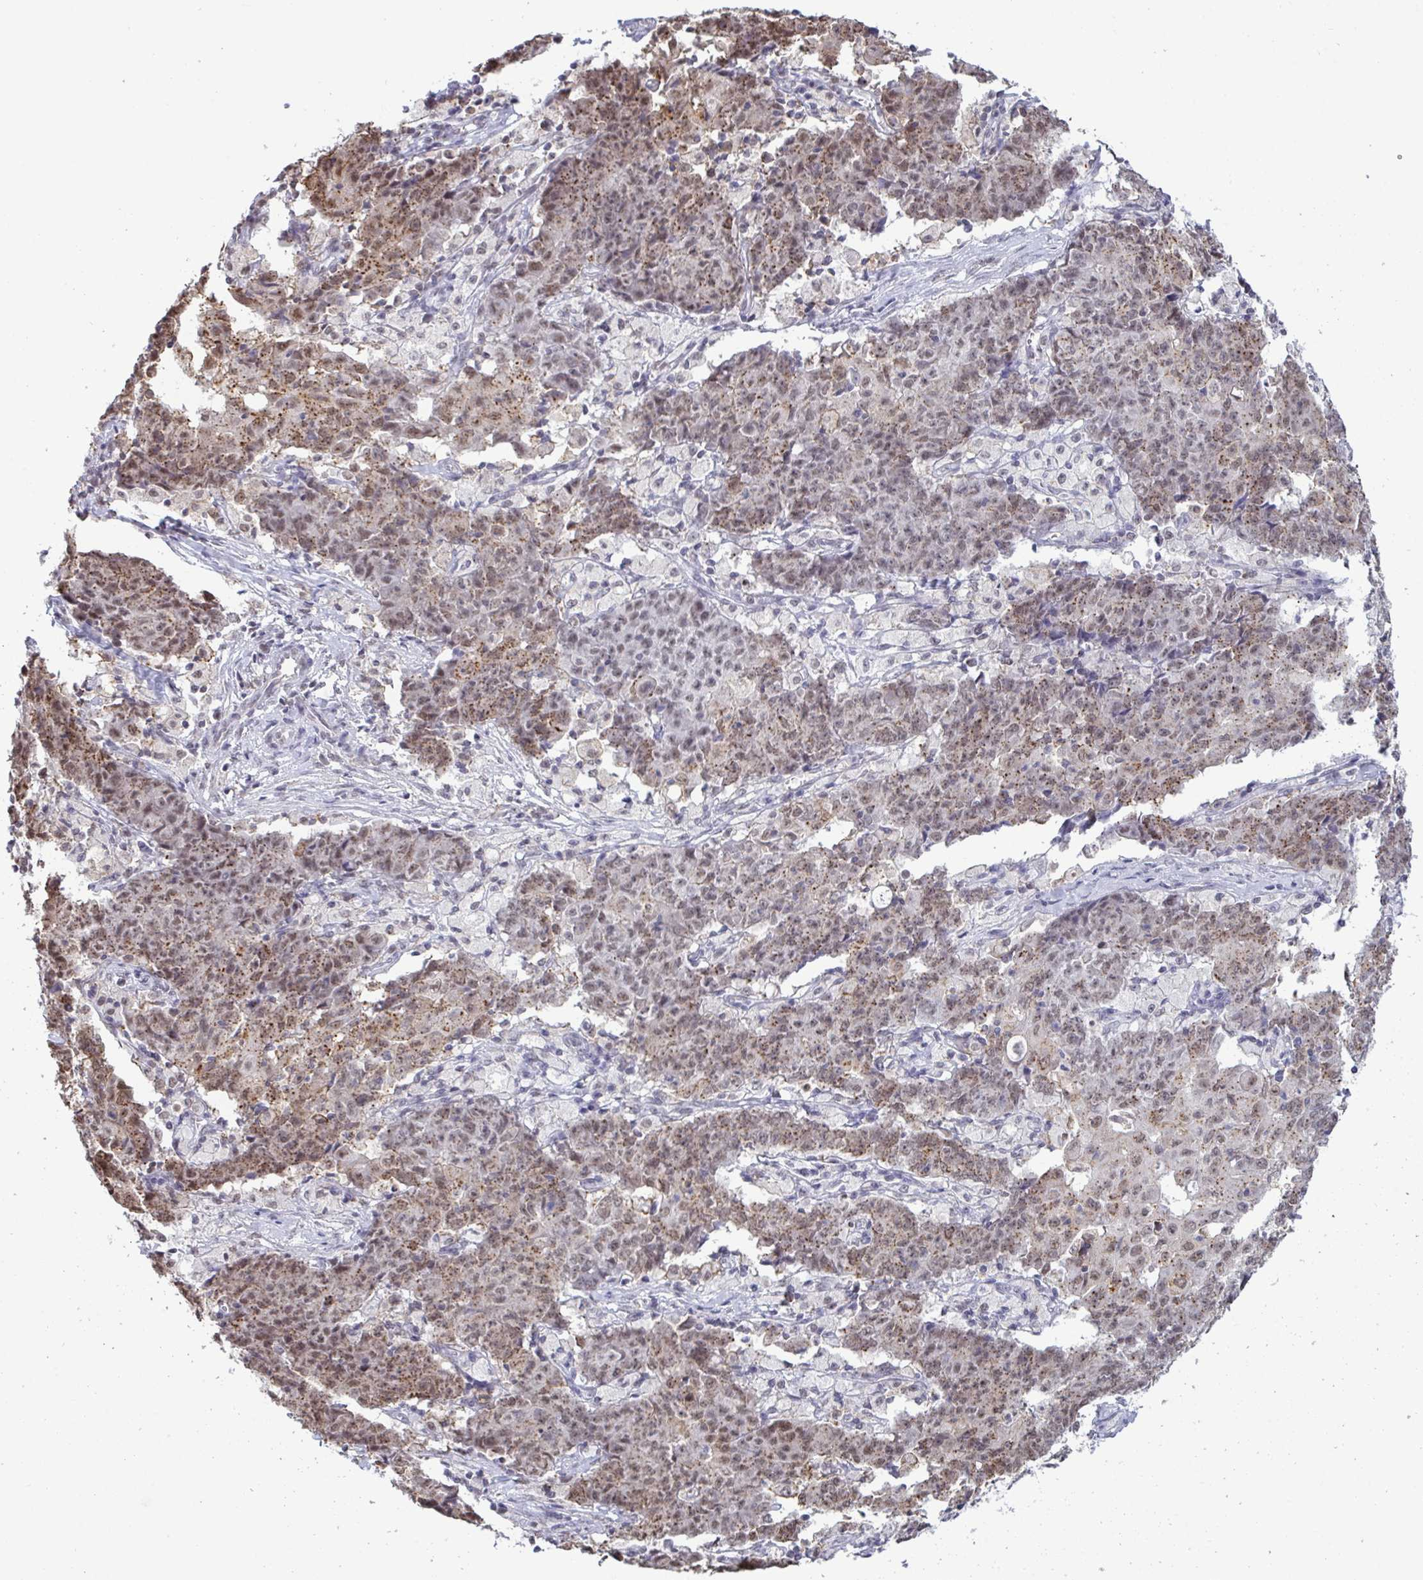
{"staining": {"intensity": "moderate", "quantity": ">75%", "location": "cytoplasmic/membranous,nuclear"}, "tissue": "ovarian cancer", "cell_type": "Tumor cells", "image_type": "cancer", "snomed": [{"axis": "morphology", "description": "Carcinoma, endometroid"}, {"axis": "topography", "description": "Ovary"}], "caption": "A medium amount of moderate cytoplasmic/membranous and nuclear positivity is present in approximately >75% of tumor cells in endometroid carcinoma (ovarian) tissue.", "gene": "PUF60", "patient": {"sex": "female", "age": 42}}